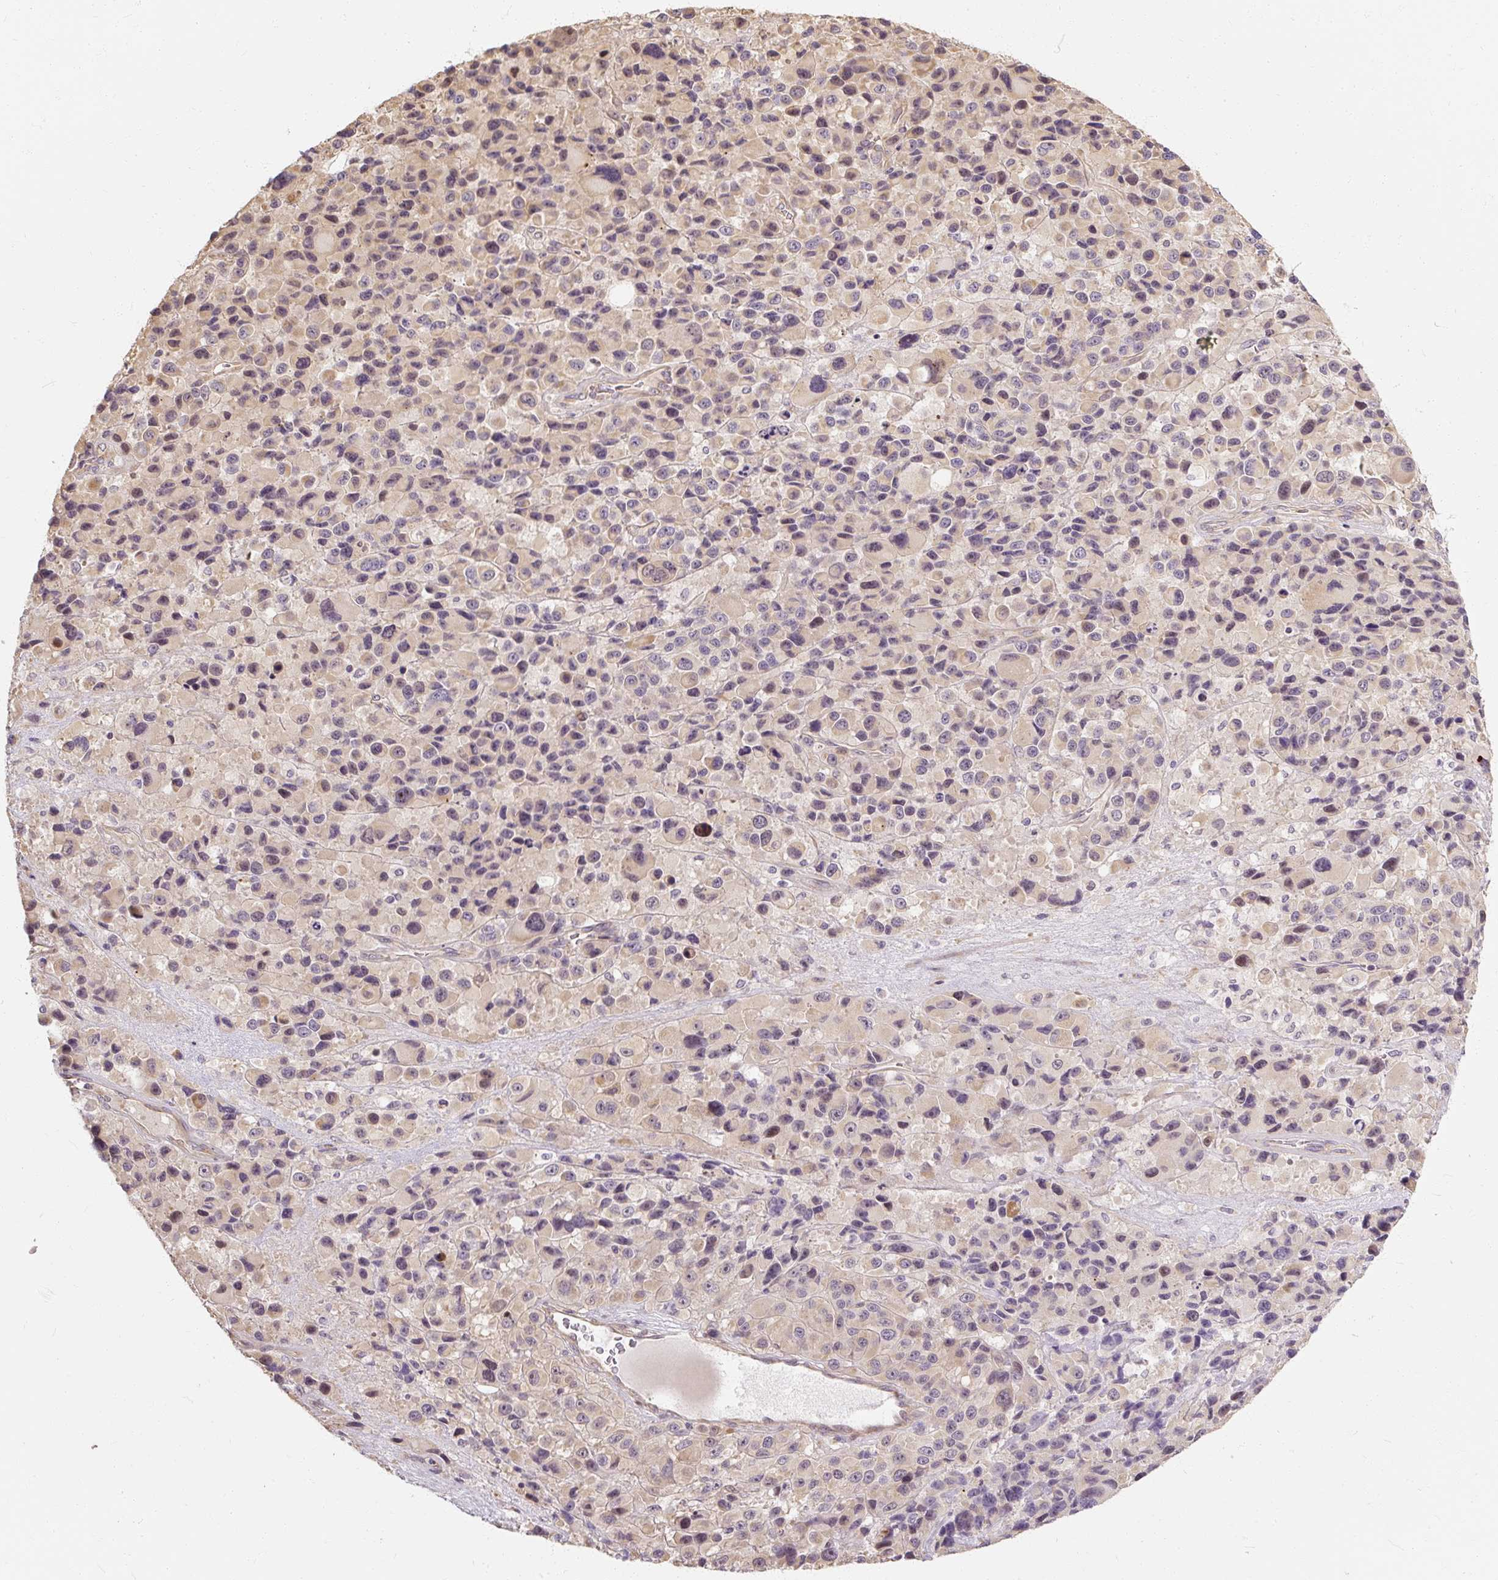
{"staining": {"intensity": "weak", "quantity": "<25%", "location": "cytoplasmic/membranous"}, "tissue": "melanoma", "cell_type": "Tumor cells", "image_type": "cancer", "snomed": [{"axis": "morphology", "description": "Malignant melanoma, Metastatic site"}, {"axis": "topography", "description": "Lymph node"}], "caption": "Tumor cells show no significant staining in malignant melanoma (metastatic site).", "gene": "RB1CC1", "patient": {"sex": "female", "age": 65}}